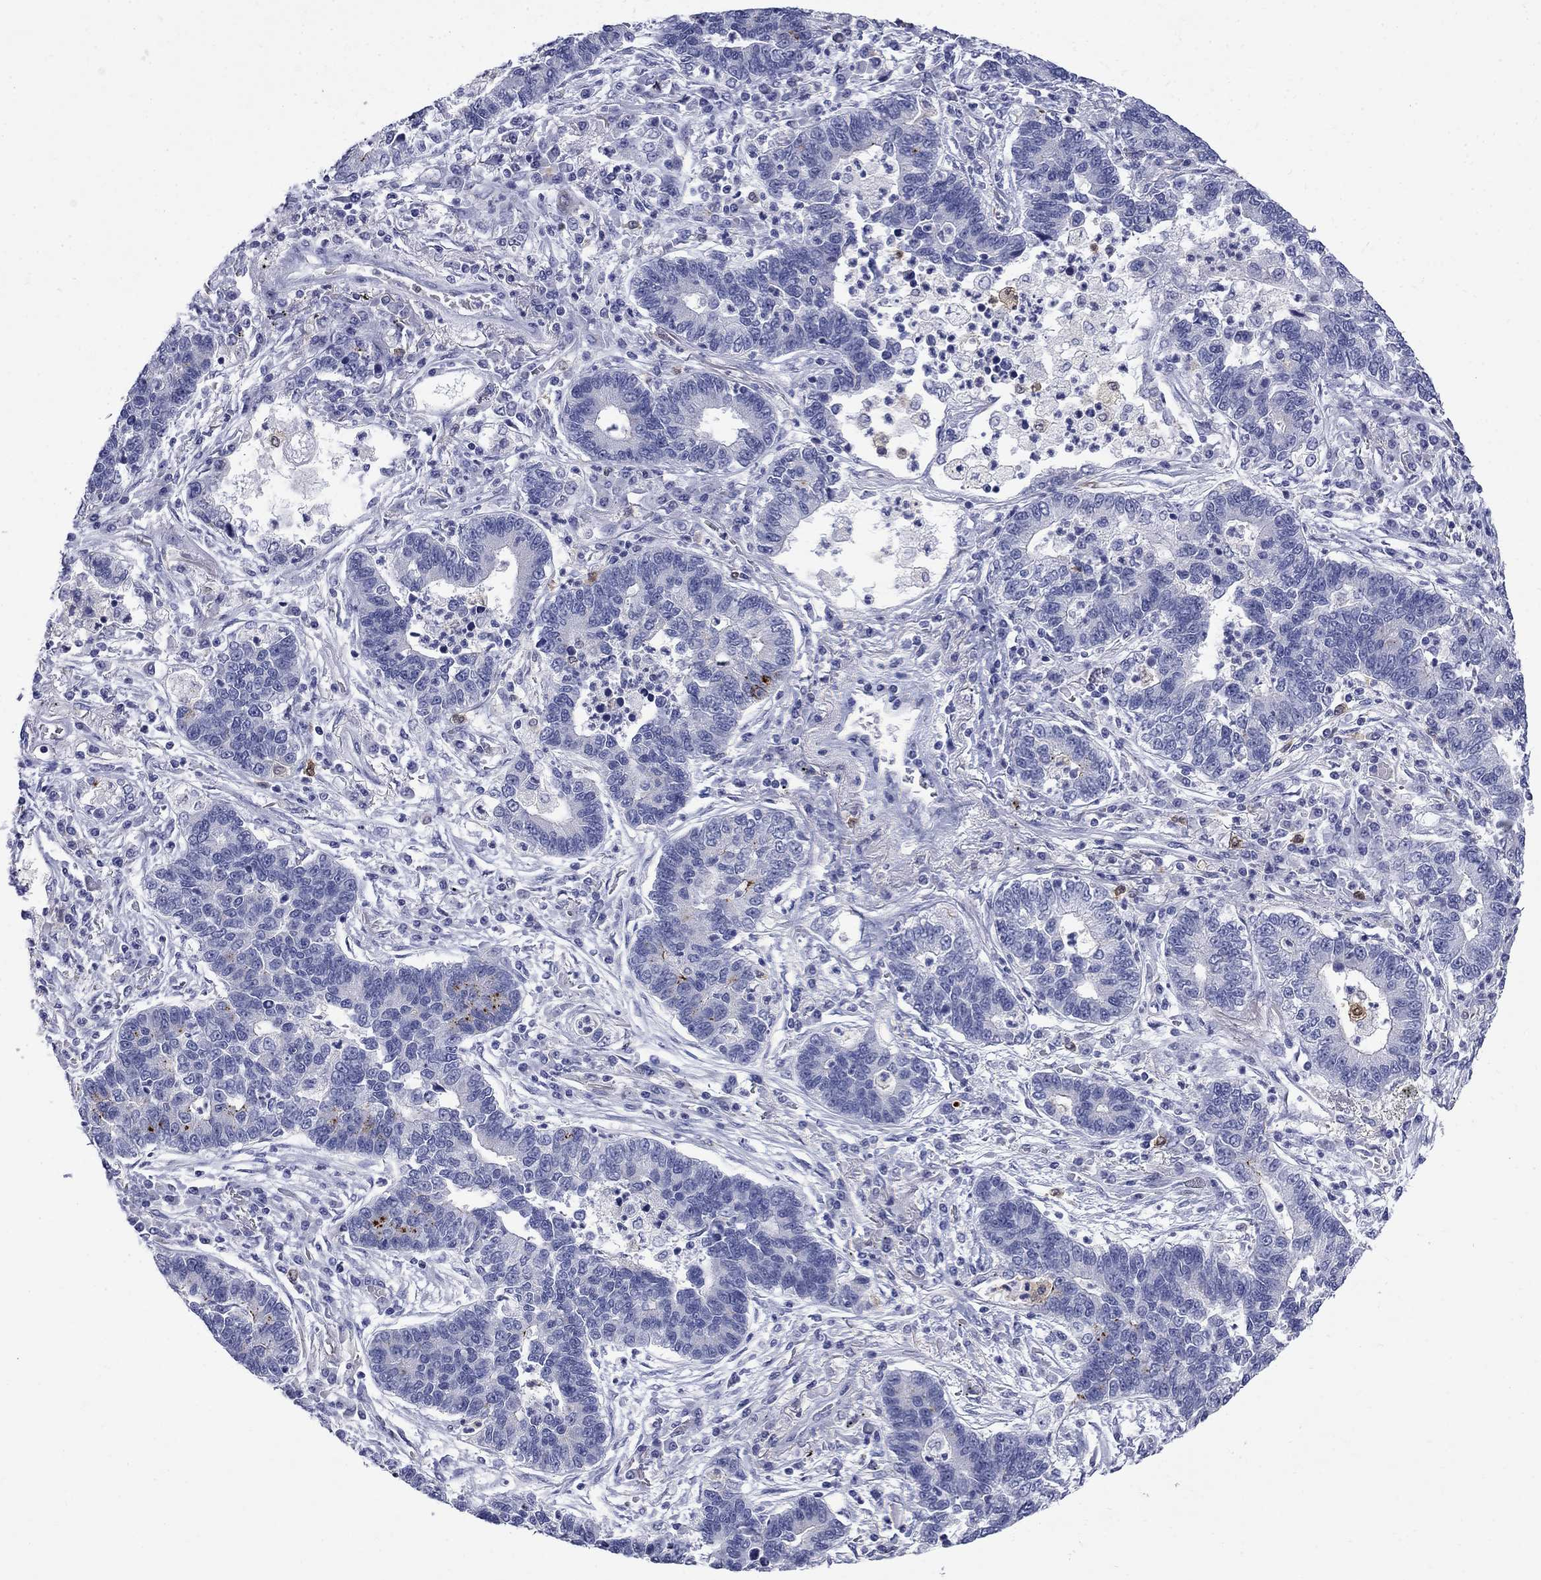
{"staining": {"intensity": "negative", "quantity": "none", "location": "none"}, "tissue": "lung cancer", "cell_type": "Tumor cells", "image_type": "cancer", "snomed": [{"axis": "morphology", "description": "Adenocarcinoma, NOS"}, {"axis": "topography", "description": "Lung"}], "caption": "Tumor cells show no significant protein positivity in adenocarcinoma (lung).", "gene": "SERPINB2", "patient": {"sex": "female", "age": 57}}